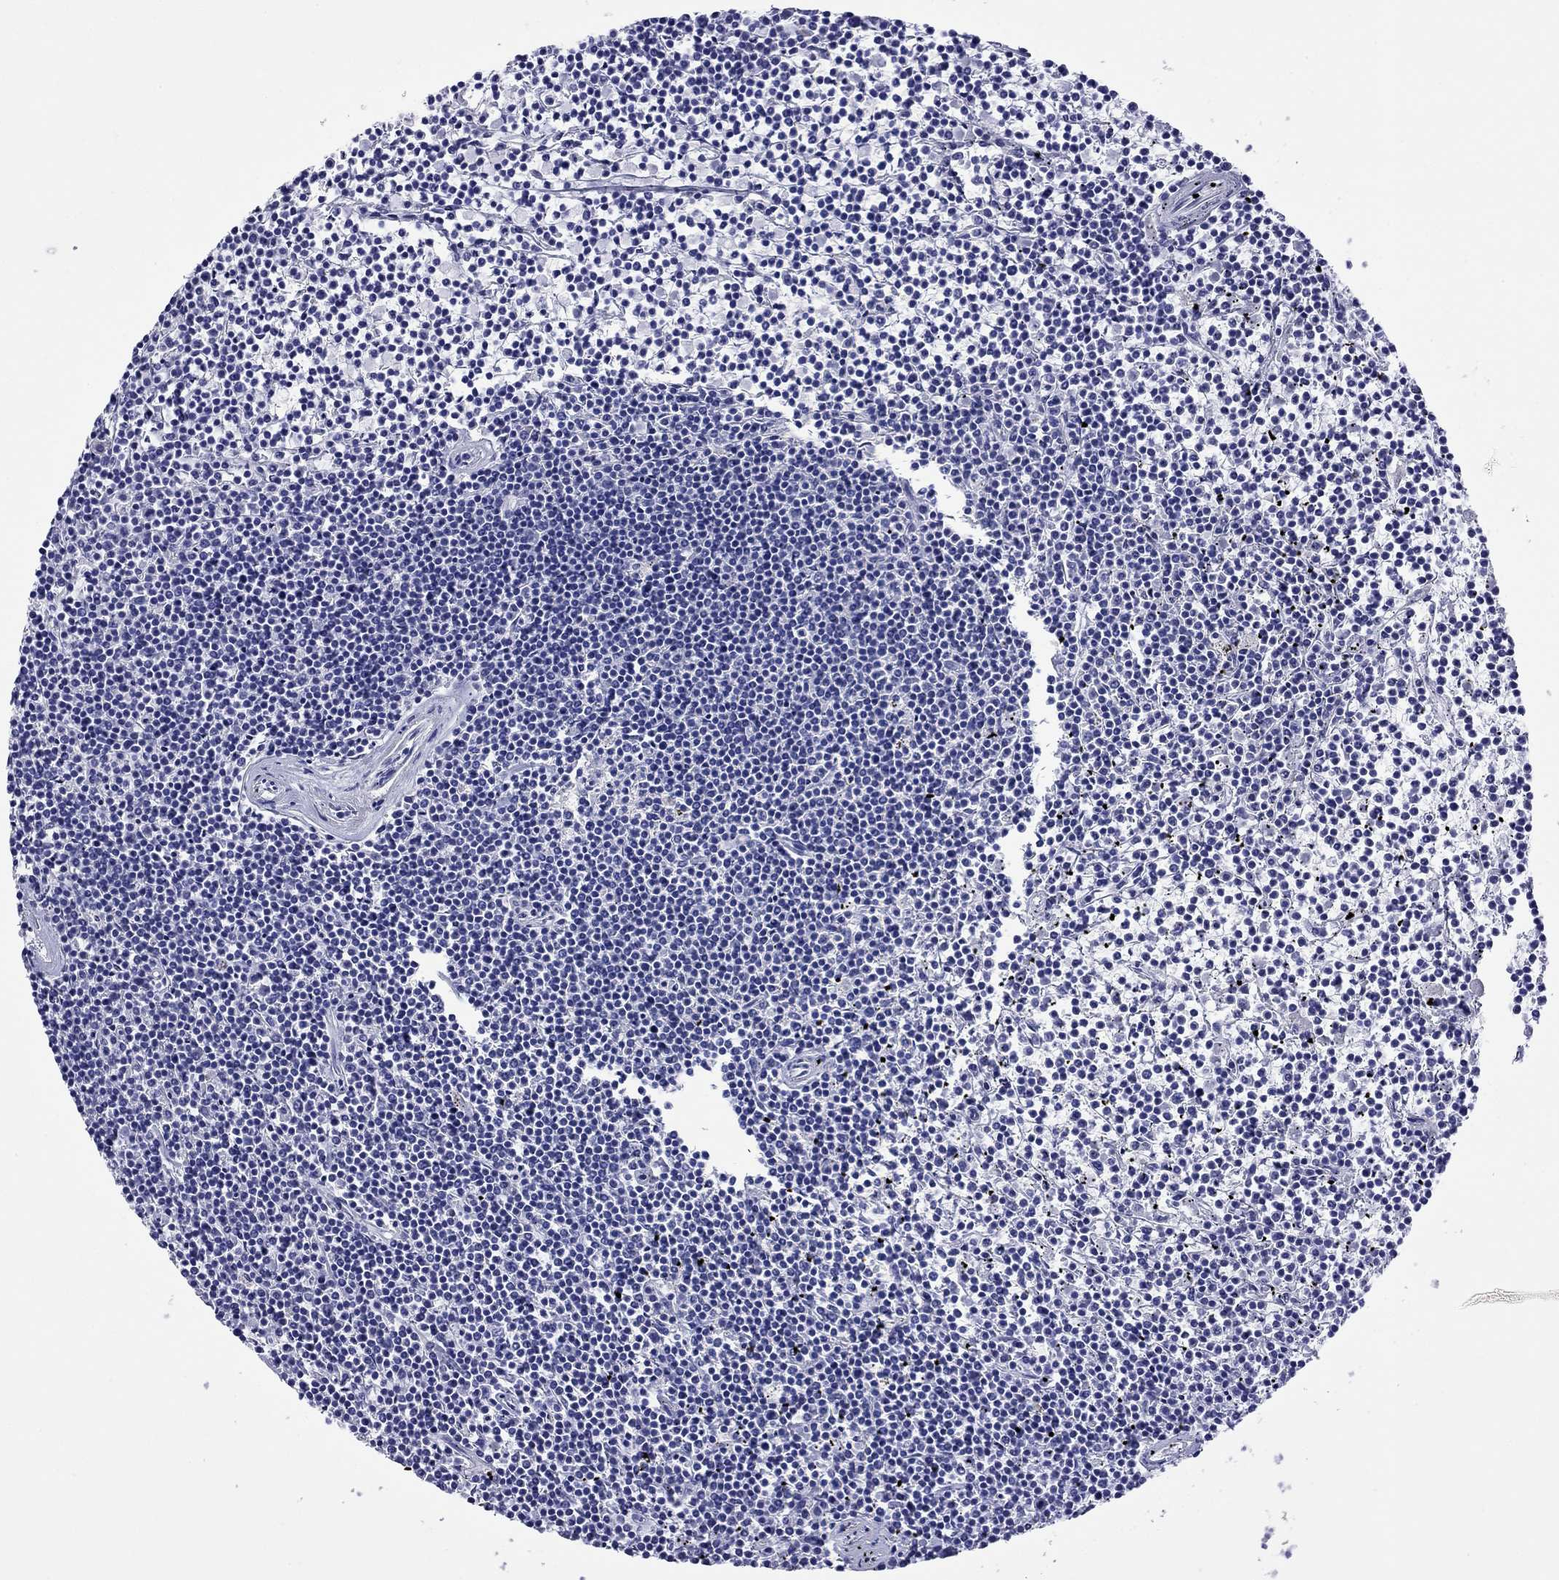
{"staining": {"intensity": "negative", "quantity": "none", "location": "none"}, "tissue": "lymphoma", "cell_type": "Tumor cells", "image_type": "cancer", "snomed": [{"axis": "morphology", "description": "Malignant lymphoma, non-Hodgkin's type, Low grade"}, {"axis": "topography", "description": "Spleen"}], "caption": "Low-grade malignant lymphoma, non-Hodgkin's type was stained to show a protein in brown. There is no significant staining in tumor cells.", "gene": "KIAA2012", "patient": {"sex": "female", "age": 19}}